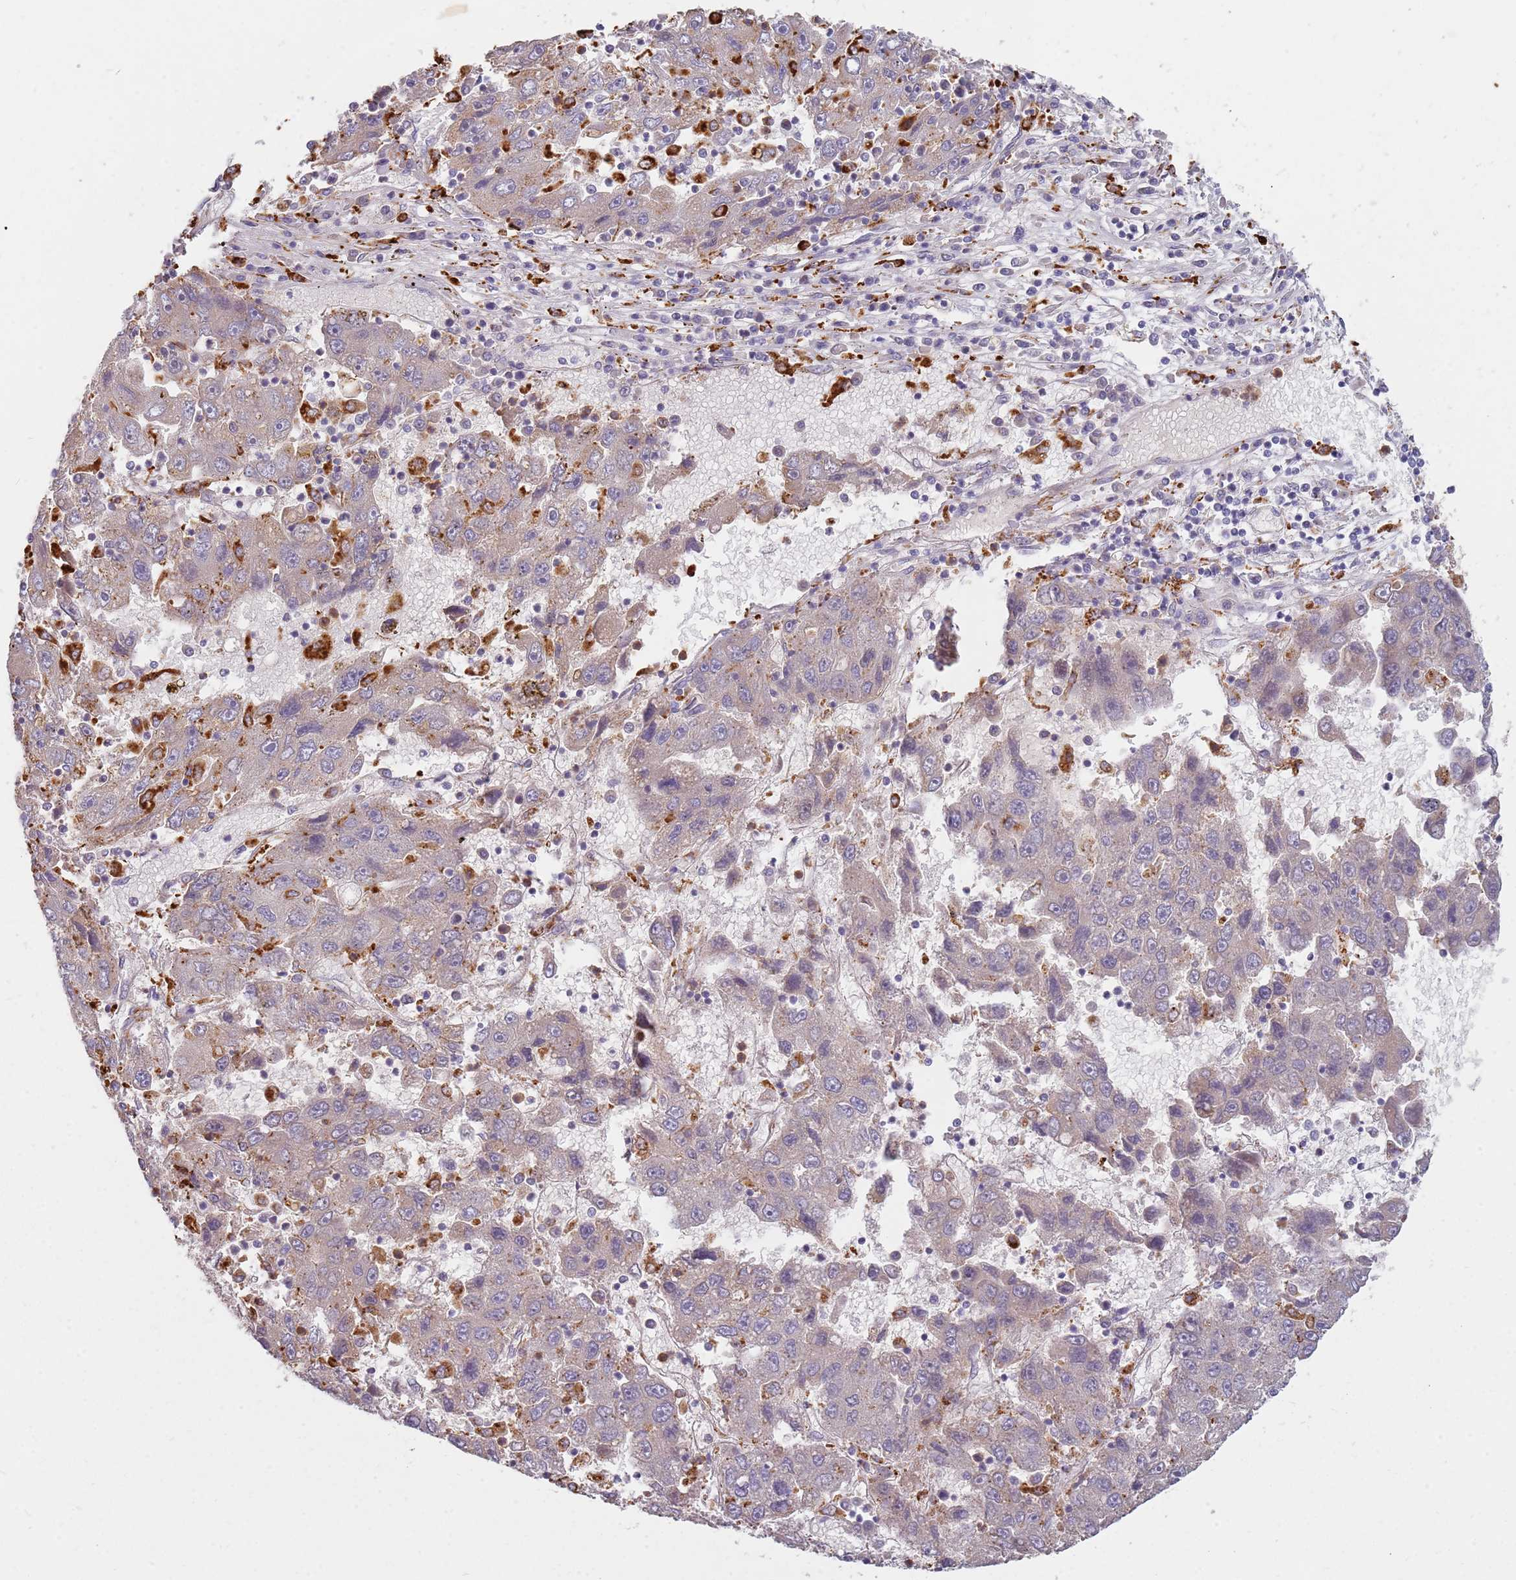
{"staining": {"intensity": "weak", "quantity": "25%-75%", "location": "cytoplasmic/membranous"}, "tissue": "liver cancer", "cell_type": "Tumor cells", "image_type": "cancer", "snomed": [{"axis": "morphology", "description": "Carcinoma, Hepatocellular, NOS"}, {"axis": "topography", "description": "Liver"}], "caption": "Immunohistochemical staining of human hepatocellular carcinoma (liver) exhibits weak cytoplasmic/membranous protein expression in about 25%-75% of tumor cells.", "gene": "TMEM229B", "patient": {"sex": "male", "age": 49}}